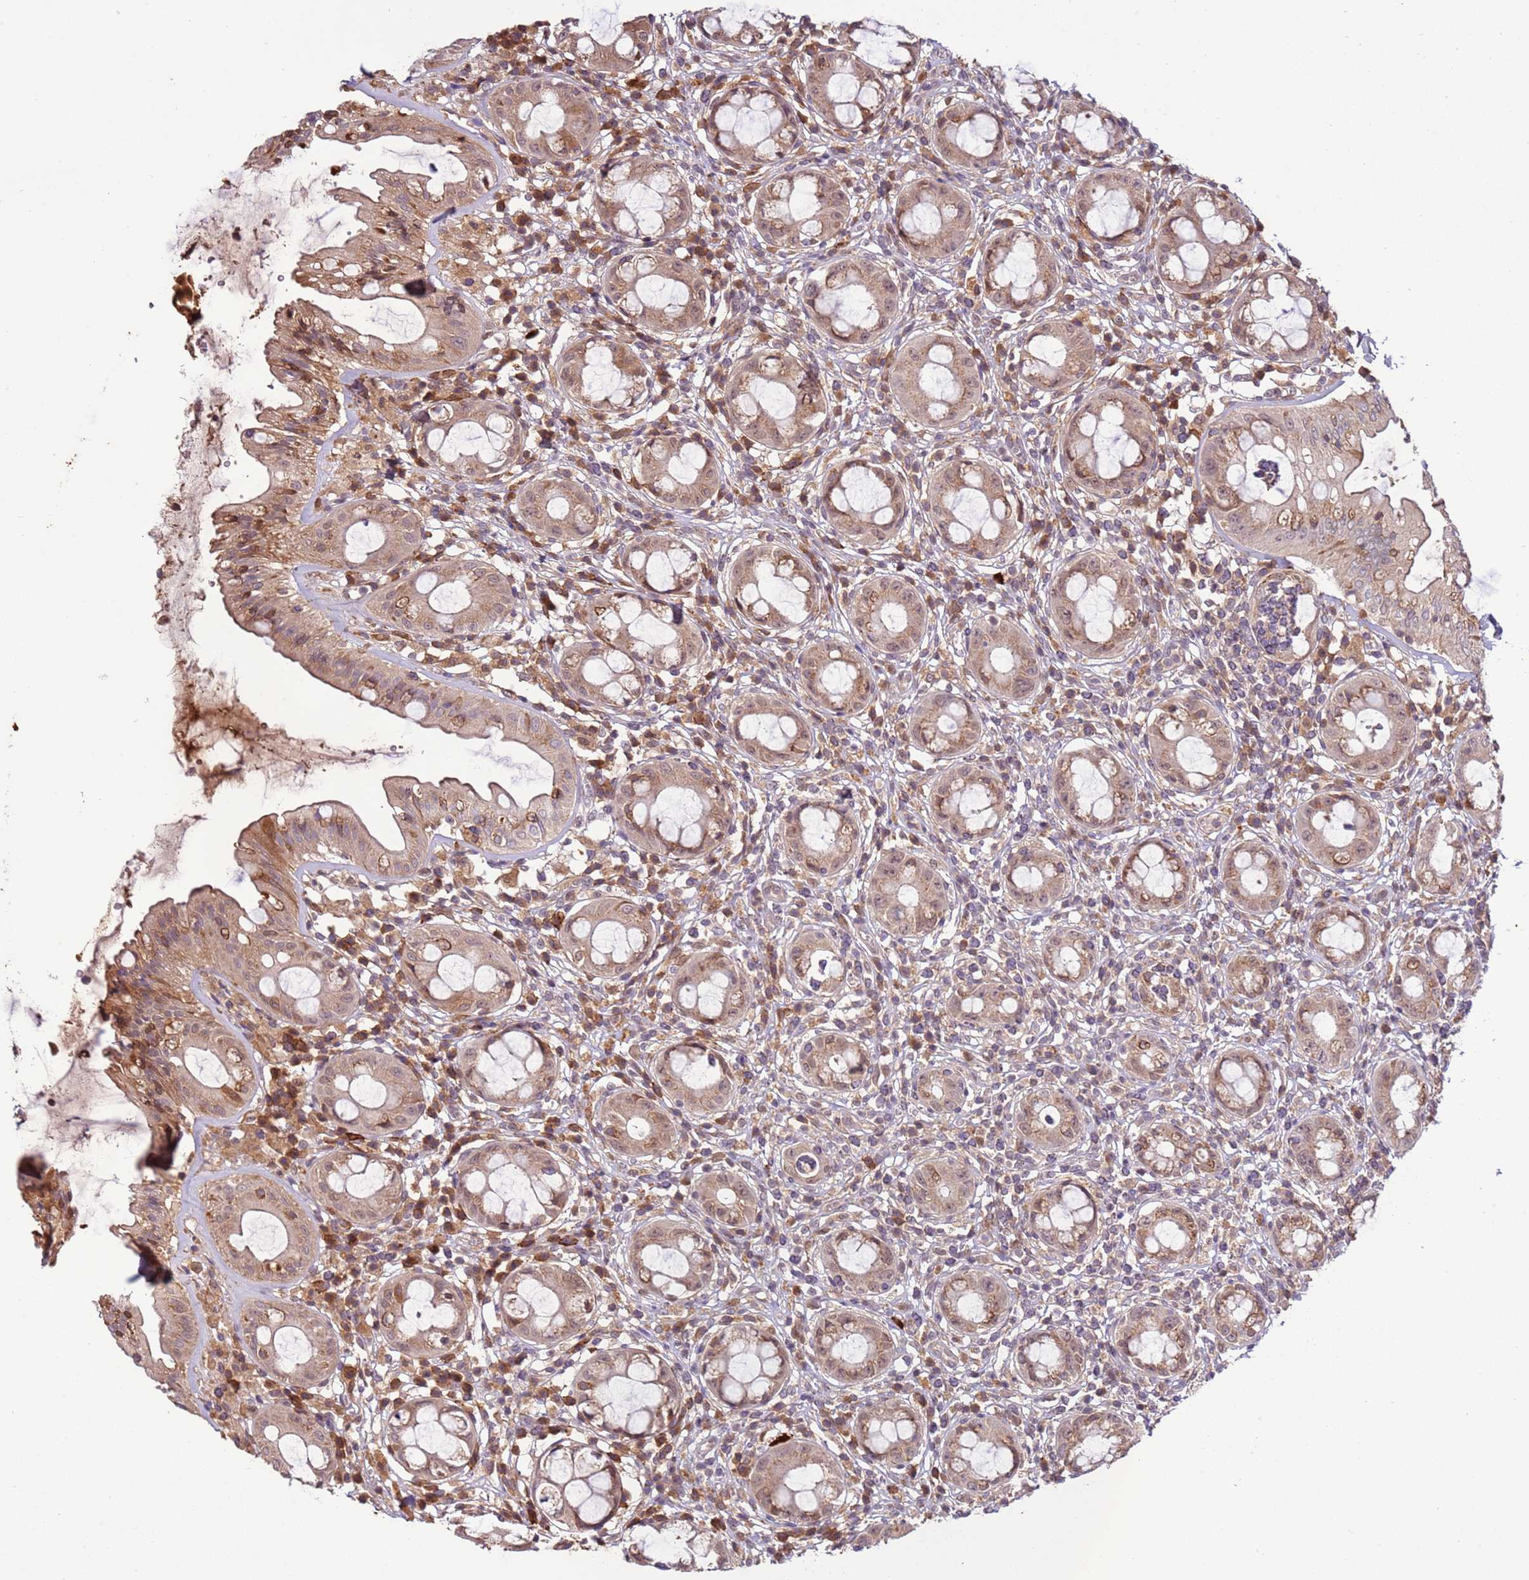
{"staining": {"intensity": "moderate", "quantity": ">75%", "location": "cytoplasmic/membranous"}, "tissue": "rectum", "cell_type": "Glandular cells", "image_type": "normal", "snomed": [{"axis": "morphology", "description": "Normal tissue, NOS"}, {"axis": "topography", "description": "Rectum"}], "caption": "Rectum stained with DAB (3,3'-diaminobenzidine) IHC displays medium levels of moderate cytoplasmic/membranous staining in approximately >75% of glandular cells.", "gene": "ZNF624", "patient": {"sex": "female", "age": 57}}